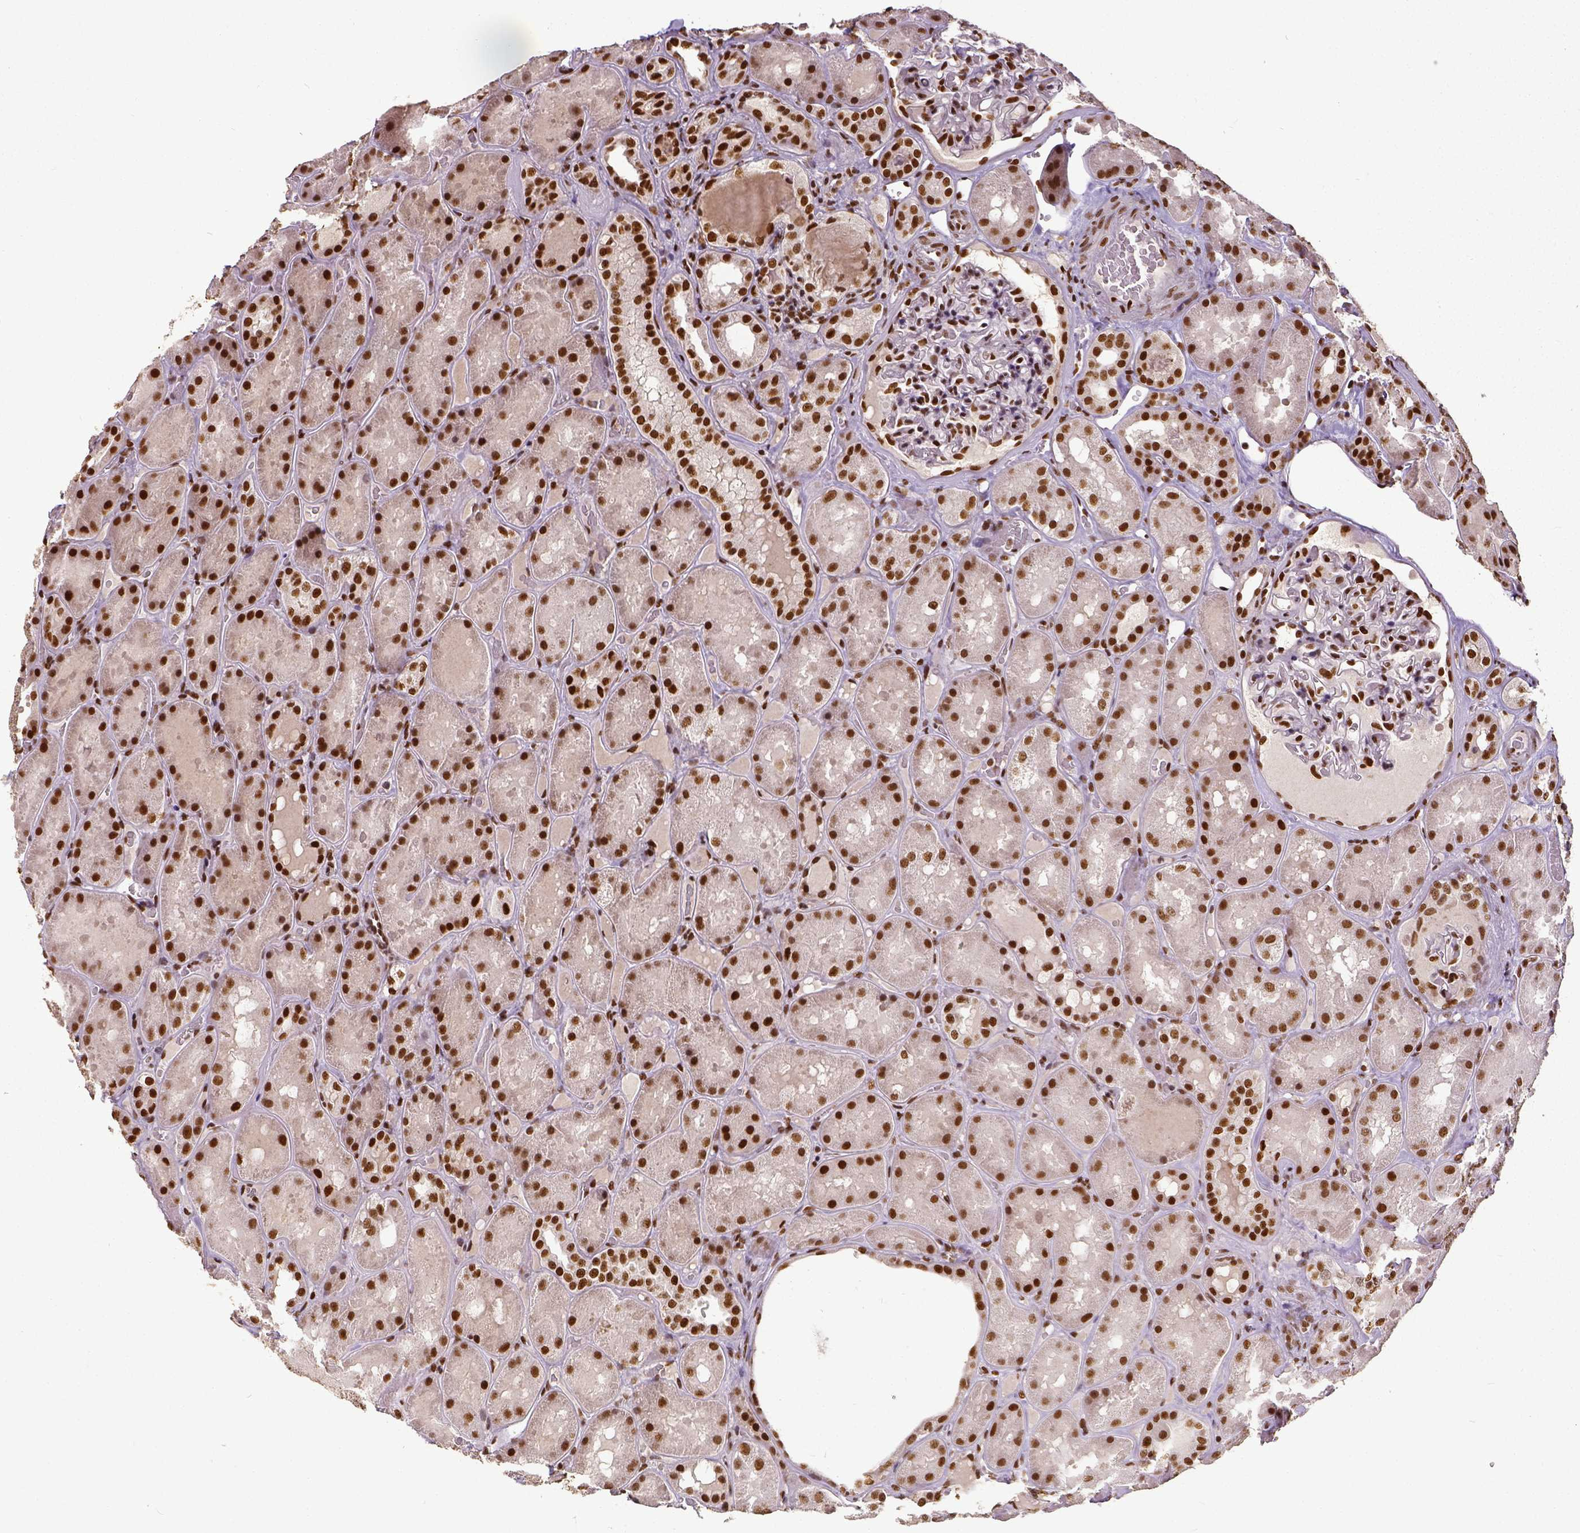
{"staining": {"intensity": "strong", "quantity": ">75%", "location": "nuclear"}, "tissue": "kidney", "cell_type": "Cells in glomeruli", "image_type": "normal", "snomed": [{"axis": "morphology", "description": "Normal tissue, NOS"}, {"axis": "topography", "description": "Kidney"}], "caption": "This is a histology image of immunohistochemistry (IHC) staining of normal kidney, which shows strong expression in the nuclear of cells in glomeruli.", "gene": "ATRX", "patient": {"sex": "male", "age": 73}}